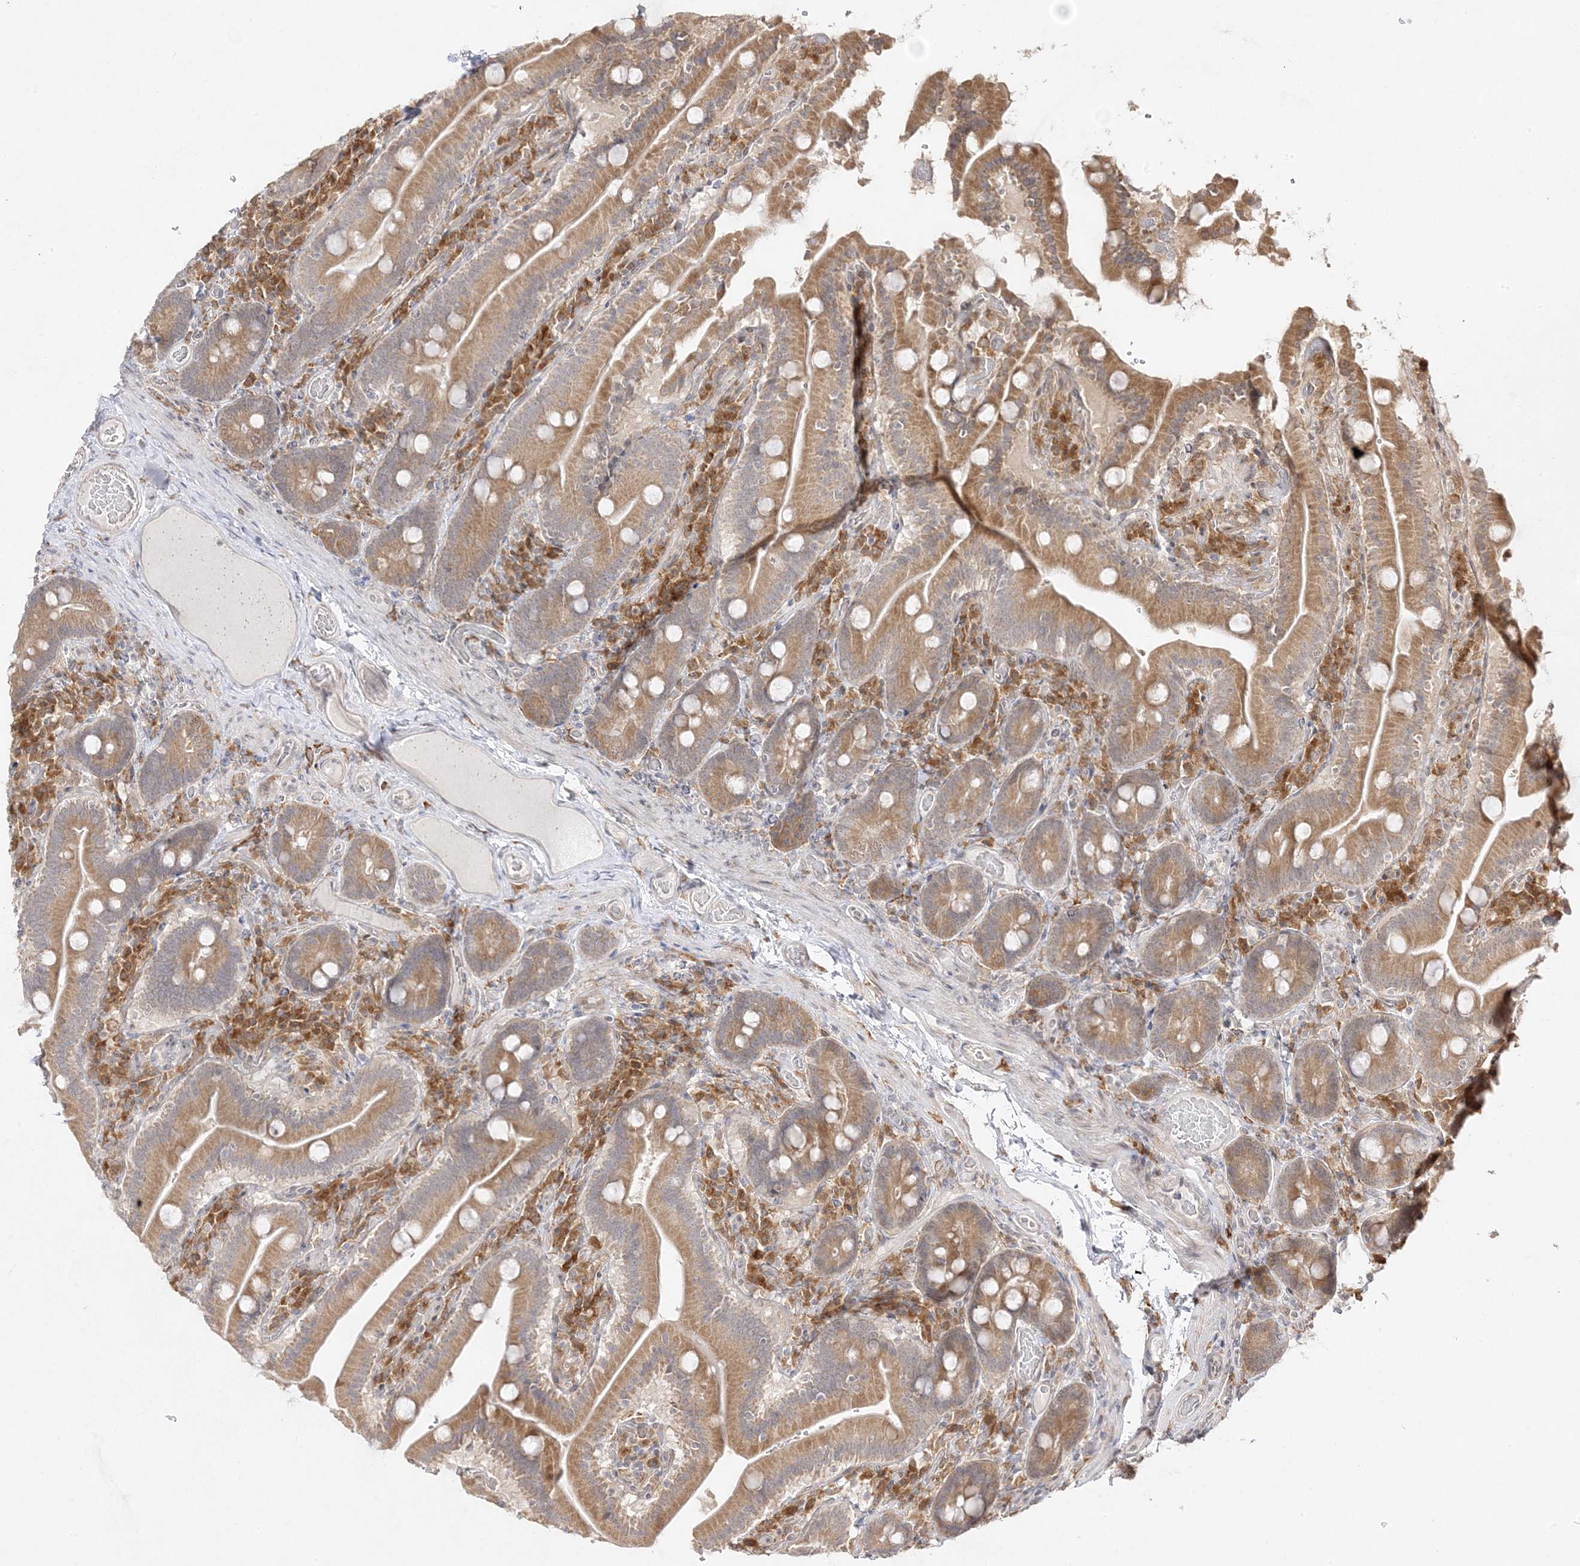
{"staining": {"intensity": "moderate", "quantity": ">75%", "location": "cytoplasmic/membranous"}, "tissue": "duodenum", "cell_type": "Glandular cells", "image_type": "normal", "snomed": [{"axis": "morphology", "description": "Normal tissue, NOS"}, {"axis": "topography", "description": "Duodenum"}], "caption": "The immunohistochemical stain labels moderate cytoplasmic/membranous staining in glandular cells of benign duodenum.", "gene": "C2CD2", "patient": {"sex": "female", "age": 62}}